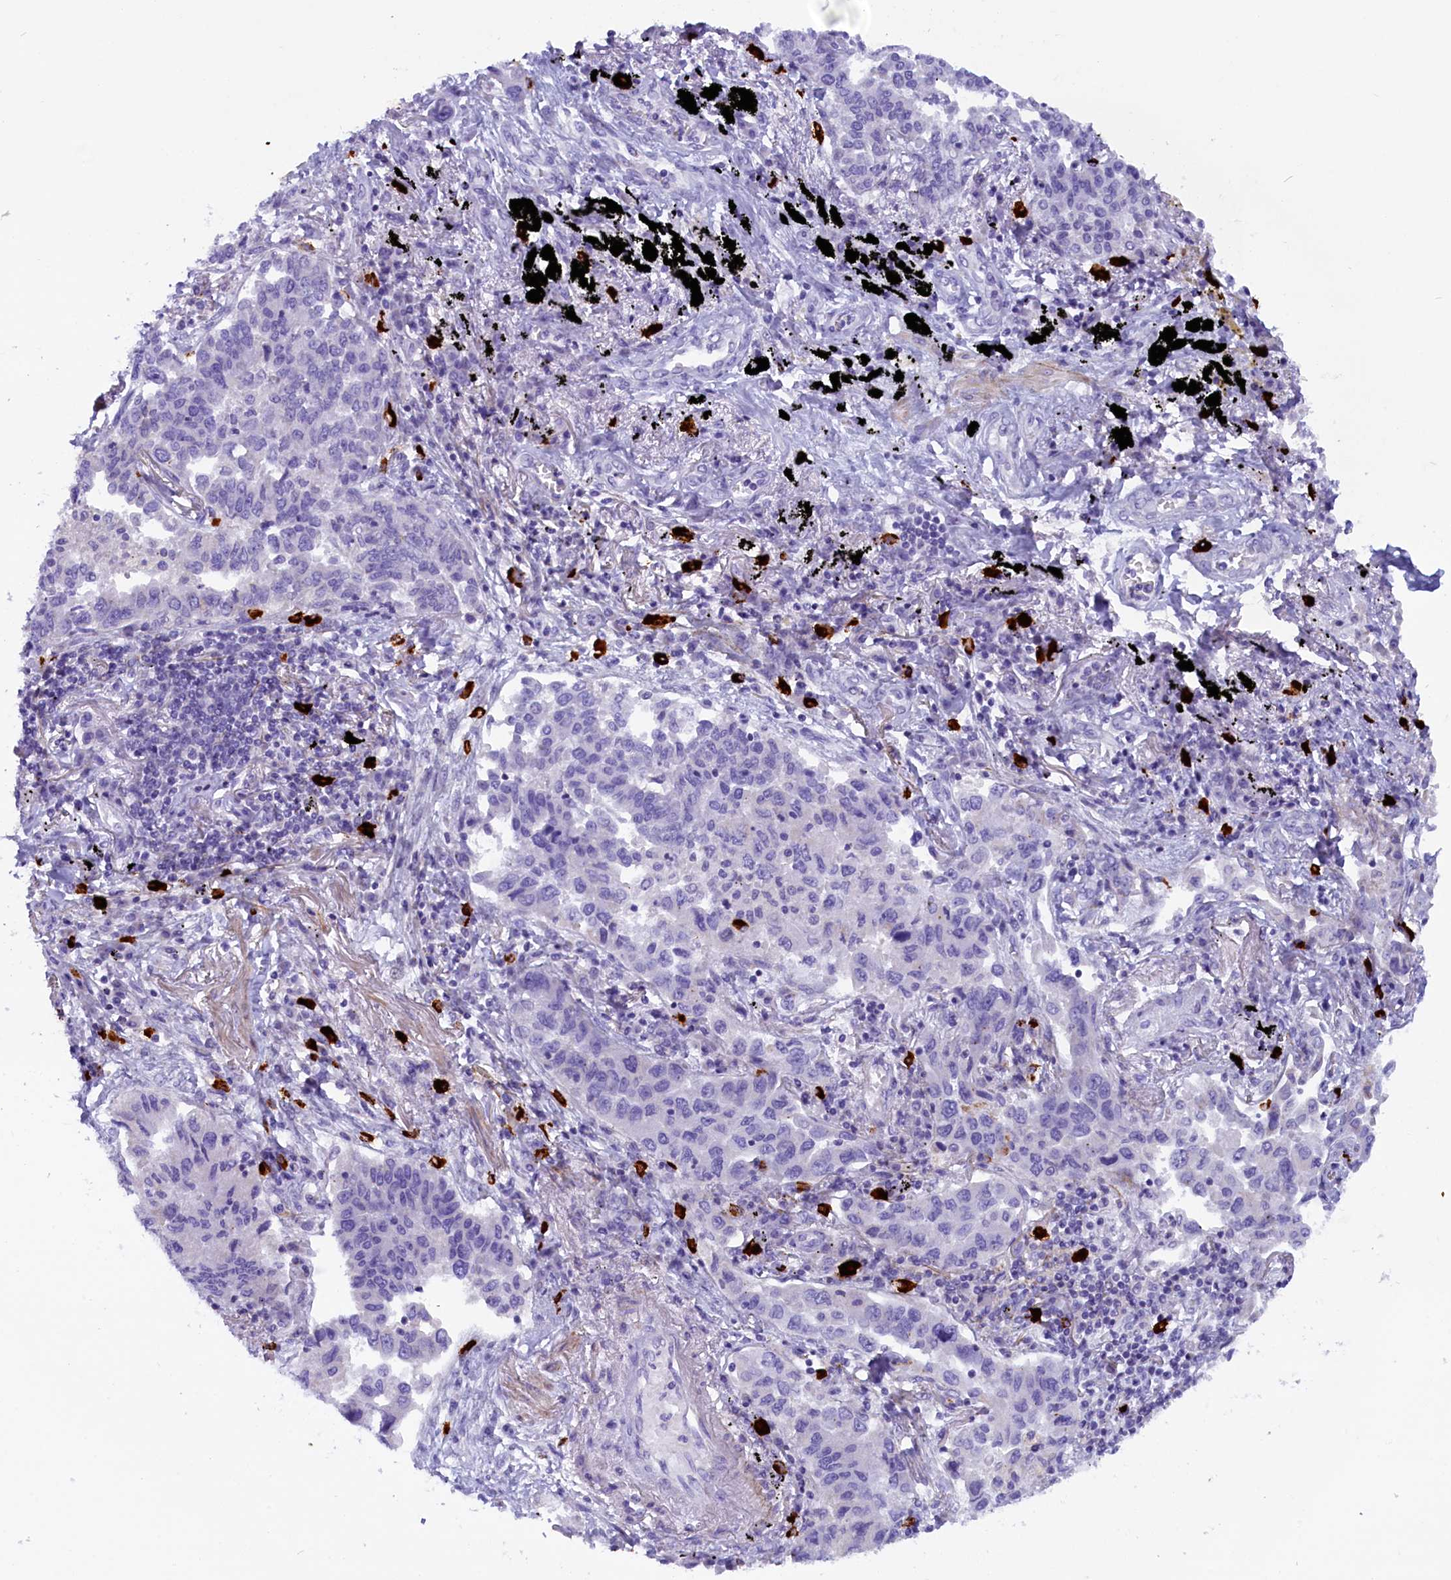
{"staining": {"intensity": "negative", "quantity": "none", "location": "none"}, "tissue": "lung cancer", "cell_type": "Tumor cells", "image_type": "cancer", "snomed": [{"axis": "morphology", "description": "Adenocarcinoma, NOS"}, {"axis": "topography", "description": "Lung"}], "caption": "This is a image of immunohistochemistry staining of lung cancer, which shows no positivity in tumor cells.", "gene": "RTTN", "patient": {"sex": "male", "age": 67}}